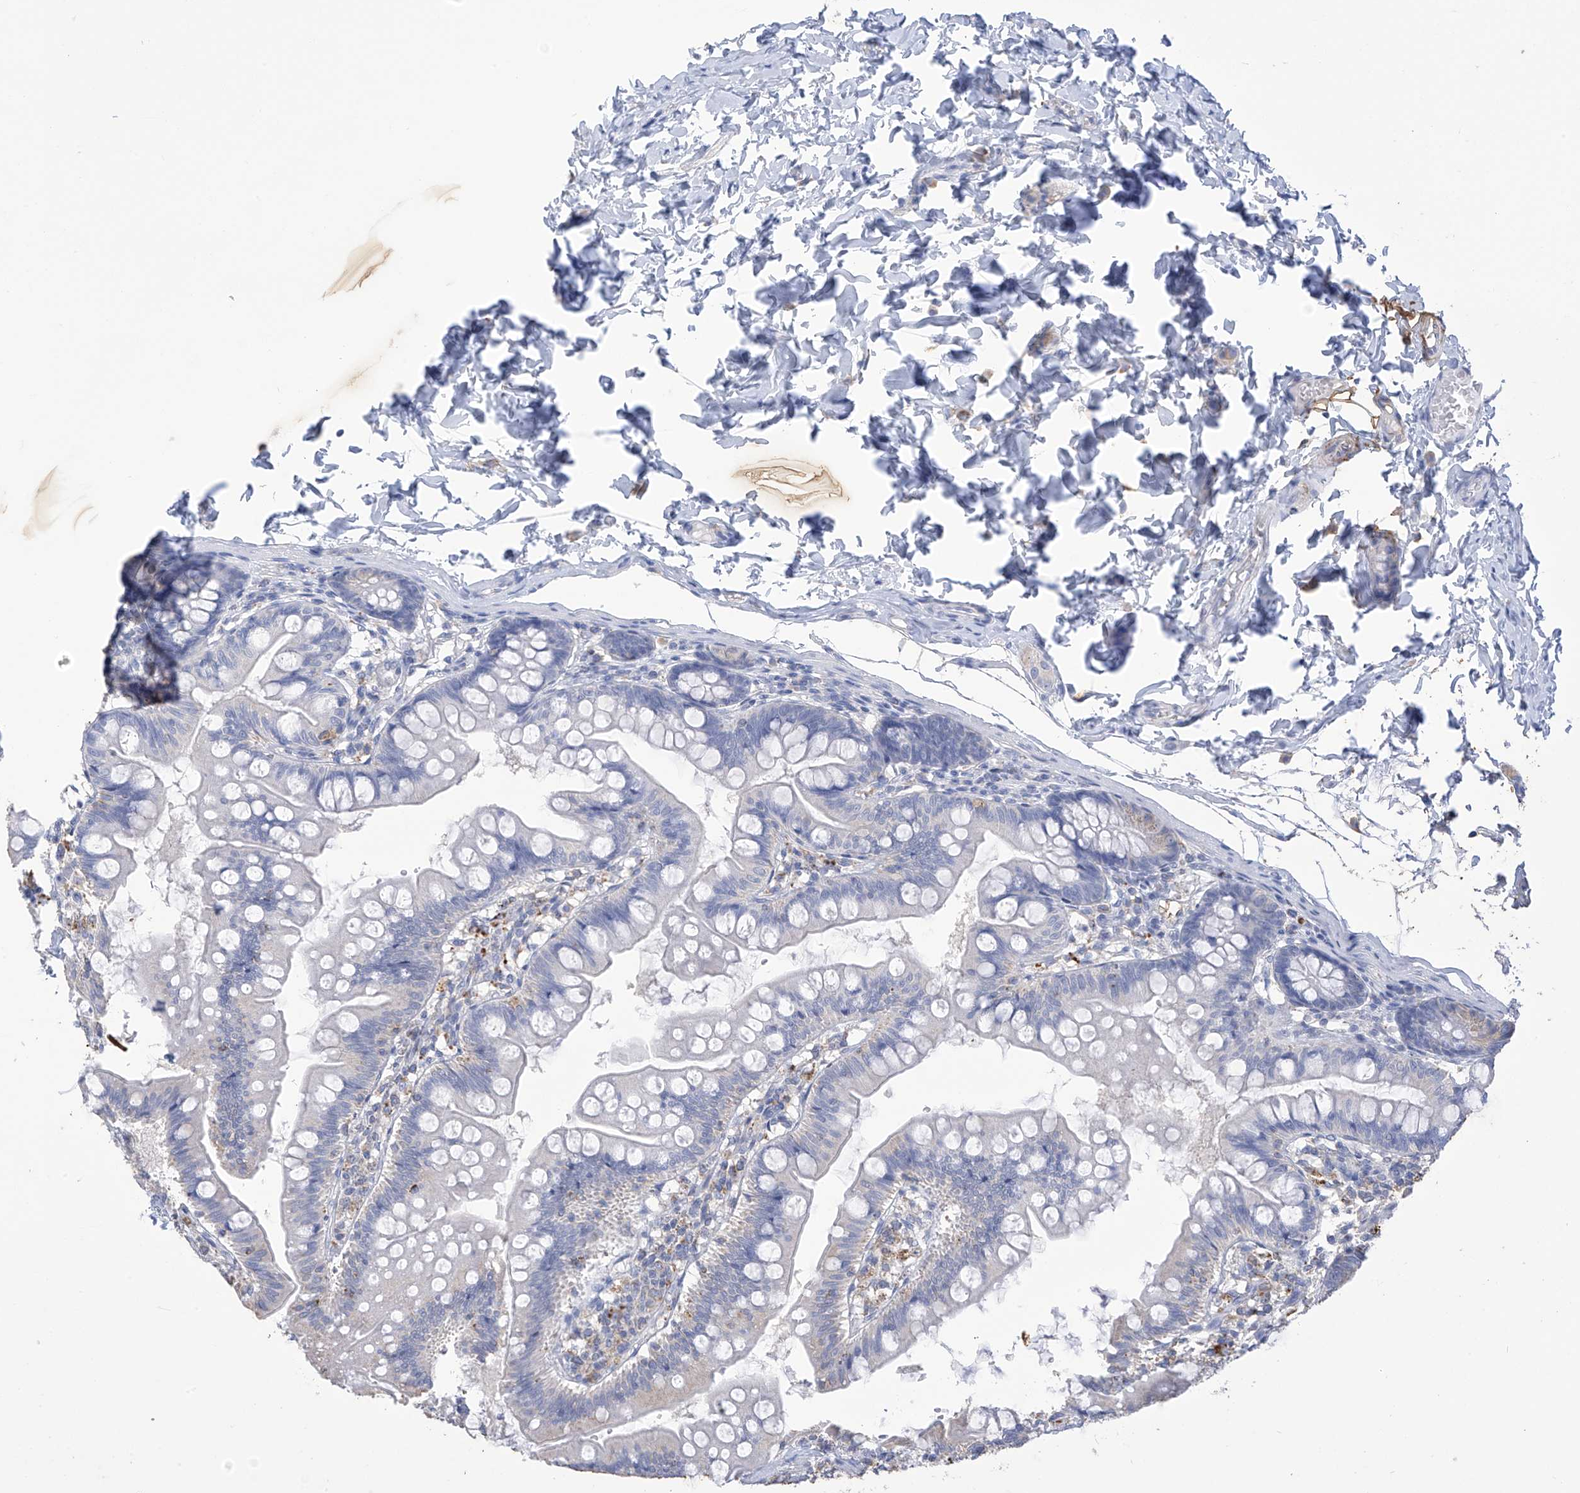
{"staining": {"intensity": "negative", "quantity": "none", "location": "none"}, "tissue": "small intestine", "cell_type": "Glandular cells", "image_type": "normal", "snomed": [{"axis": "morphology", "description": "Normal tissue, NOS"}, {"axis": "topography", "description": "Small intestine"}], "caption": "This is an IHC micrograph of benign human small intestine. There is no staining in glandular cells.", "gene": "OGT", "patient": {"sex": "male", "age": 7}}